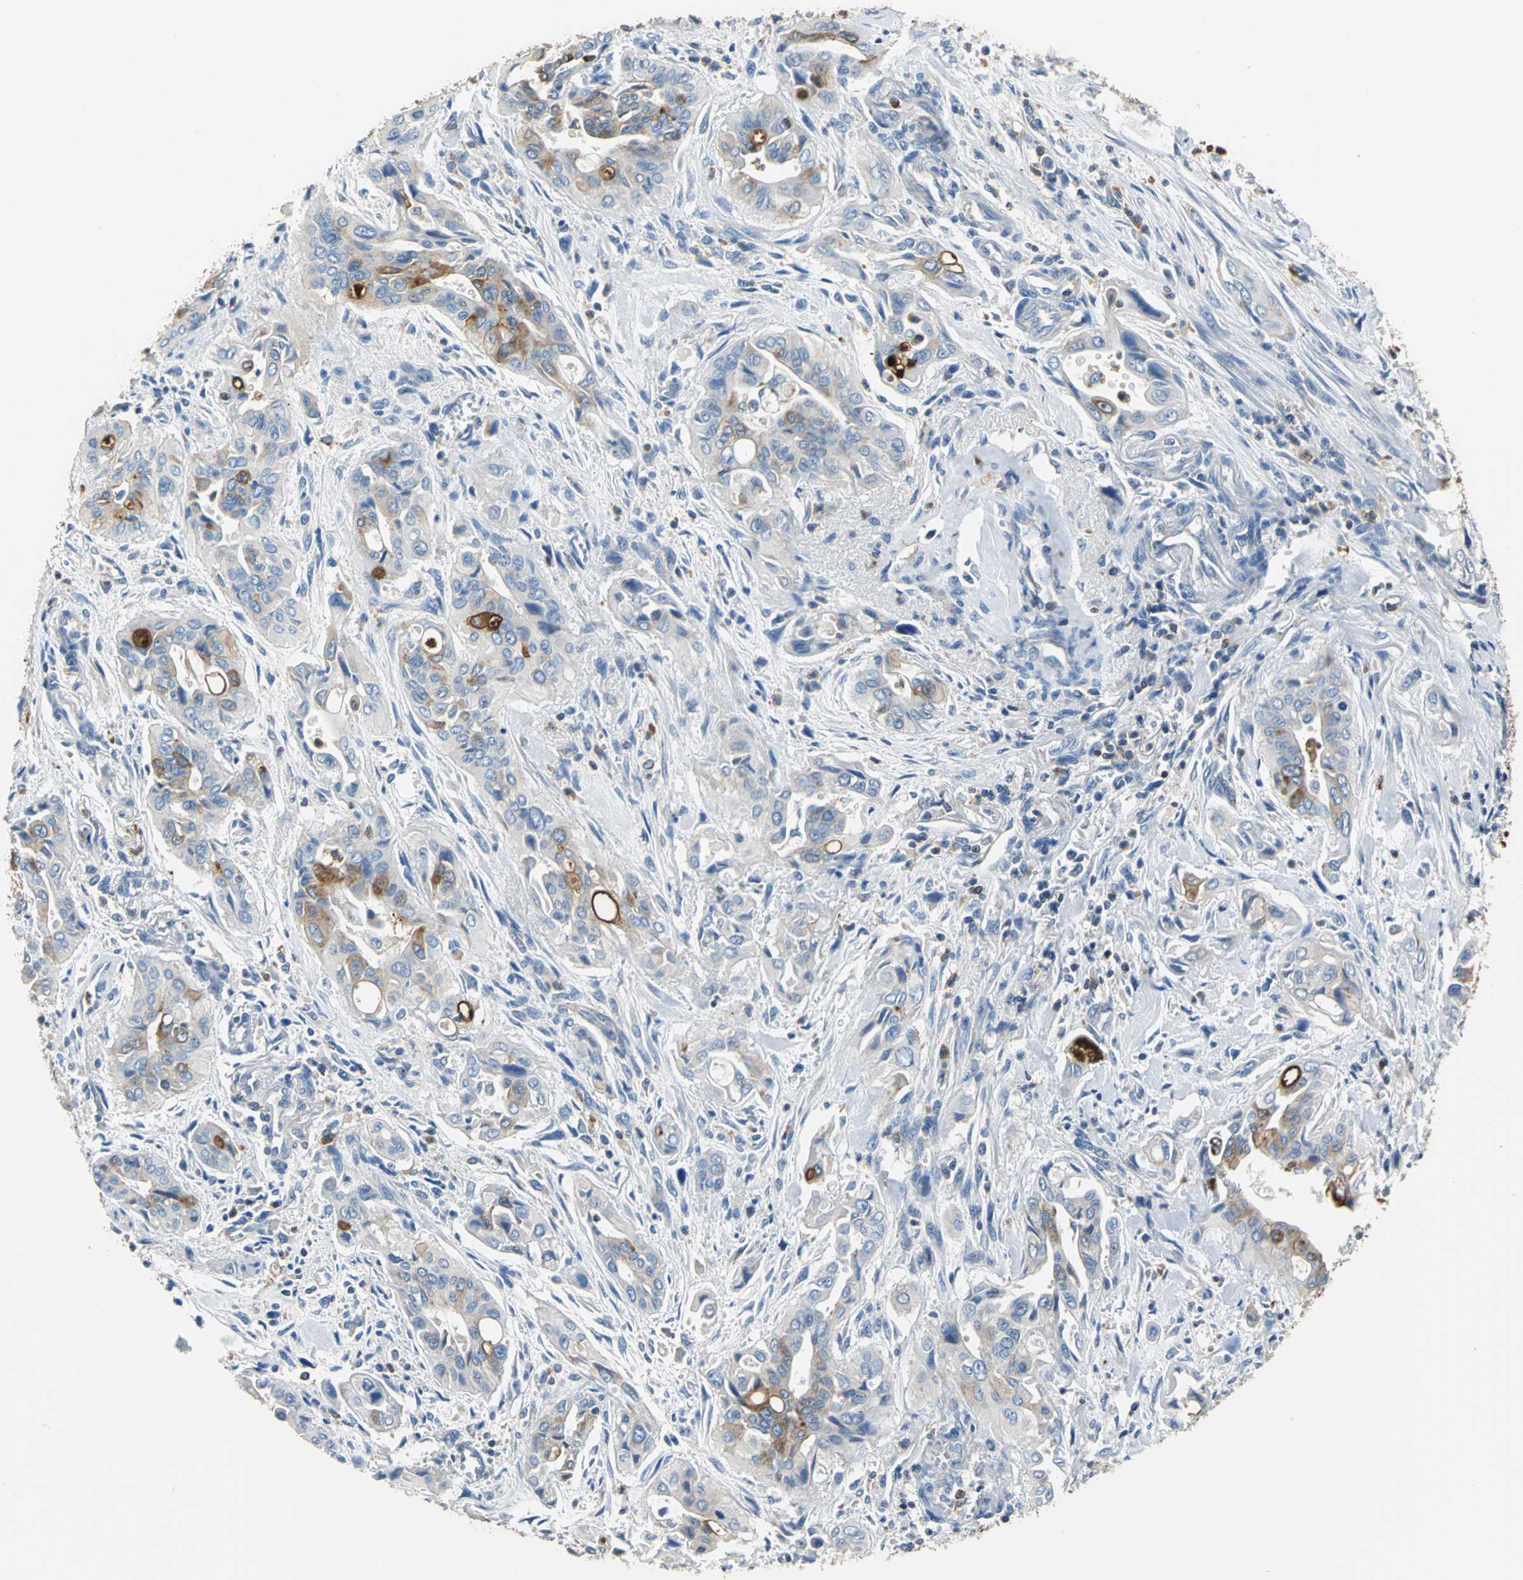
{"staining": {"intensity": "moderate", "quantity": "<25%", "location": "cytoplasmic/membranous"}, "tissue": "pancreatic cancer", "cell_type": "Tumor cells", "image_type": "cancer", "snomed": [{"axis": "morphology", "description": "Adenocarcinoma, NOS"}, {"axis": "topography", "description": "Pancreas"}], "caption": "Pancreatic cancer (adenocarcinoma) stained with a protein marker exhibits moderate staining in tumor cells.", "gene": "SEPTIN6", "patient": {"sex": "male", "age": 77}}